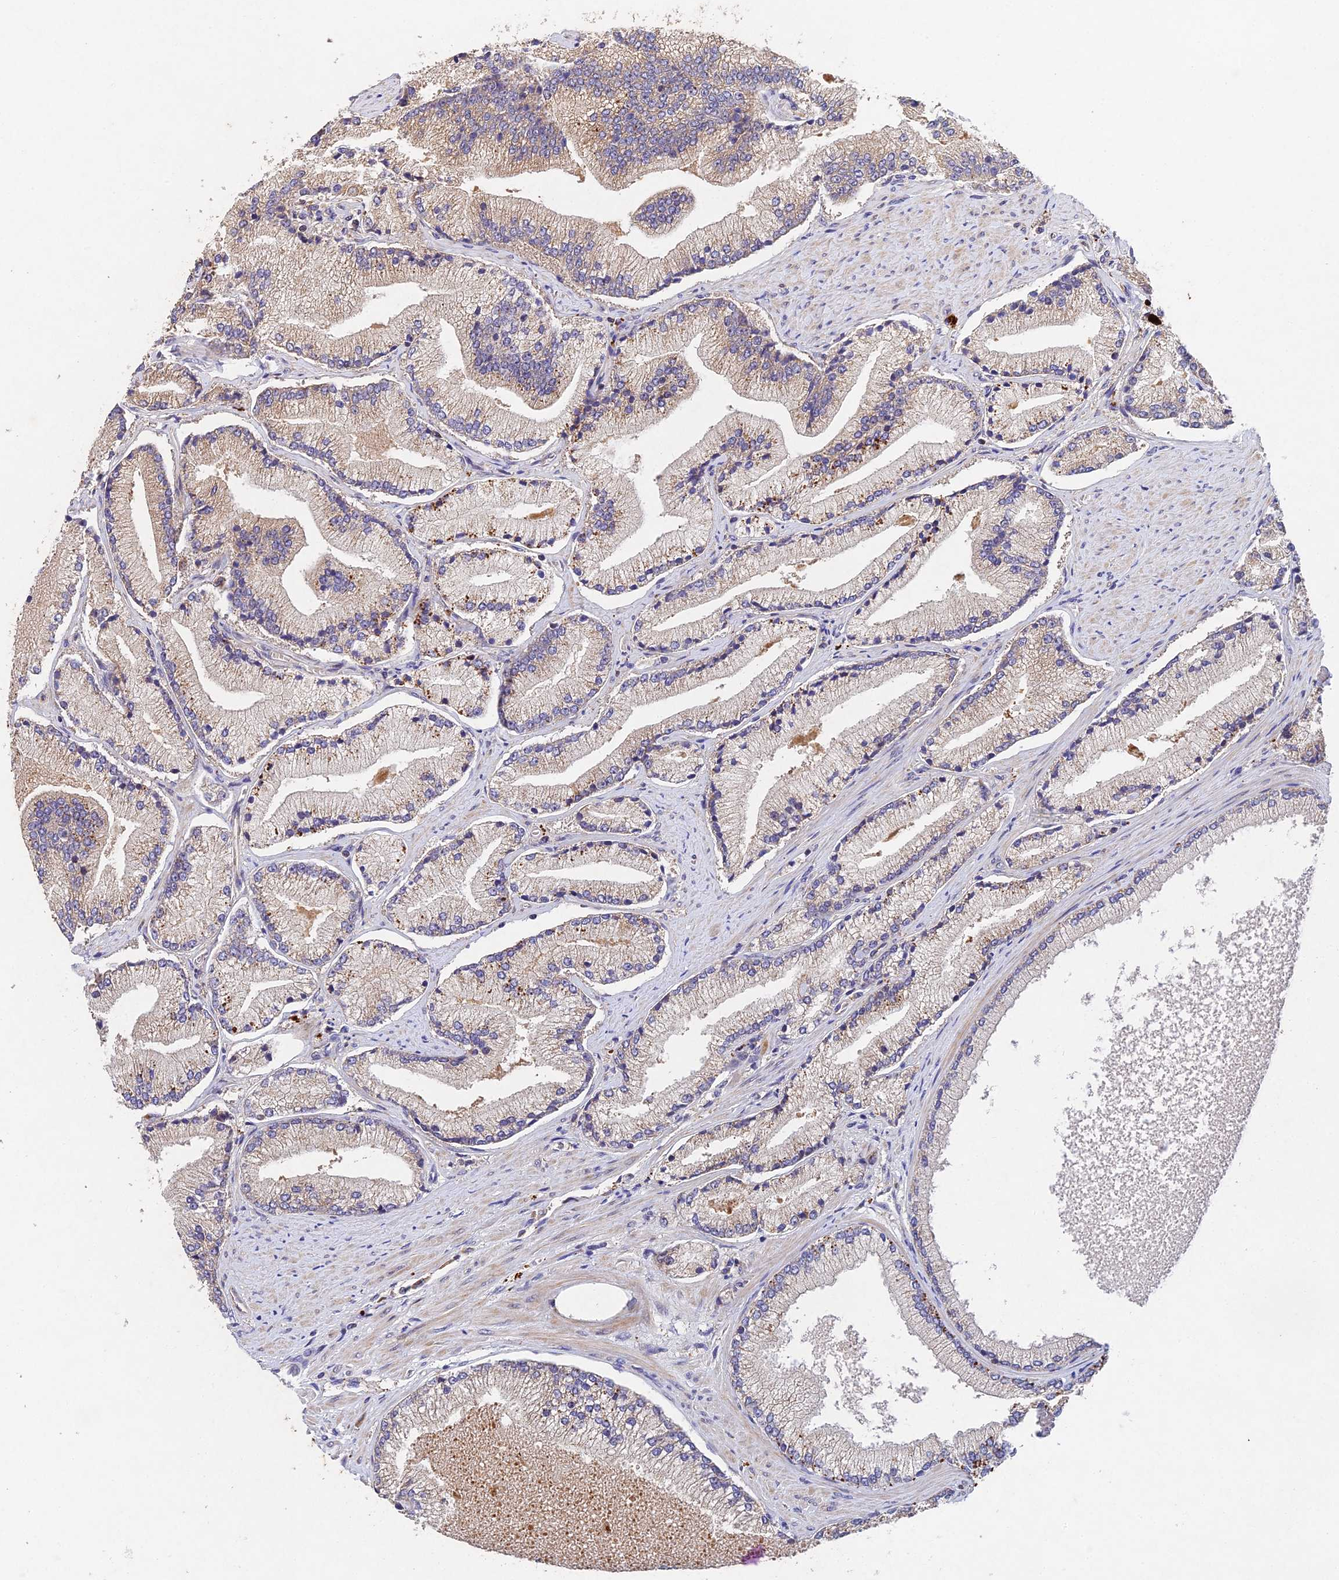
{"staining": {"intensity": "moderate", "quantity": "<25%", "location": "cytoplasmic/membranous"}, "tissue": "prostate cancer", "cell_type": "Tumor cells", "image_type": "cancer", "snomed": [{"axis": "morphology", "description": "Adenocarcinoma, High grade"}, {"axis": "topography", "description": "Prostate"}], "caption": "IHC staining of prostate cancer (high-grade adenocarcinoma), which displays low levels of moderate cytoplasmic/membranous staining in approximately <25% of tumor cells indicating moderate cytoplasmic/membranous protein positivity. The staining was performed using DAB (brown) for protein detection and nuclei were counterstained in hematoxylin (blue).", "gene": "NSMCE1", "patient": {"sex": "male", "age": 67}}